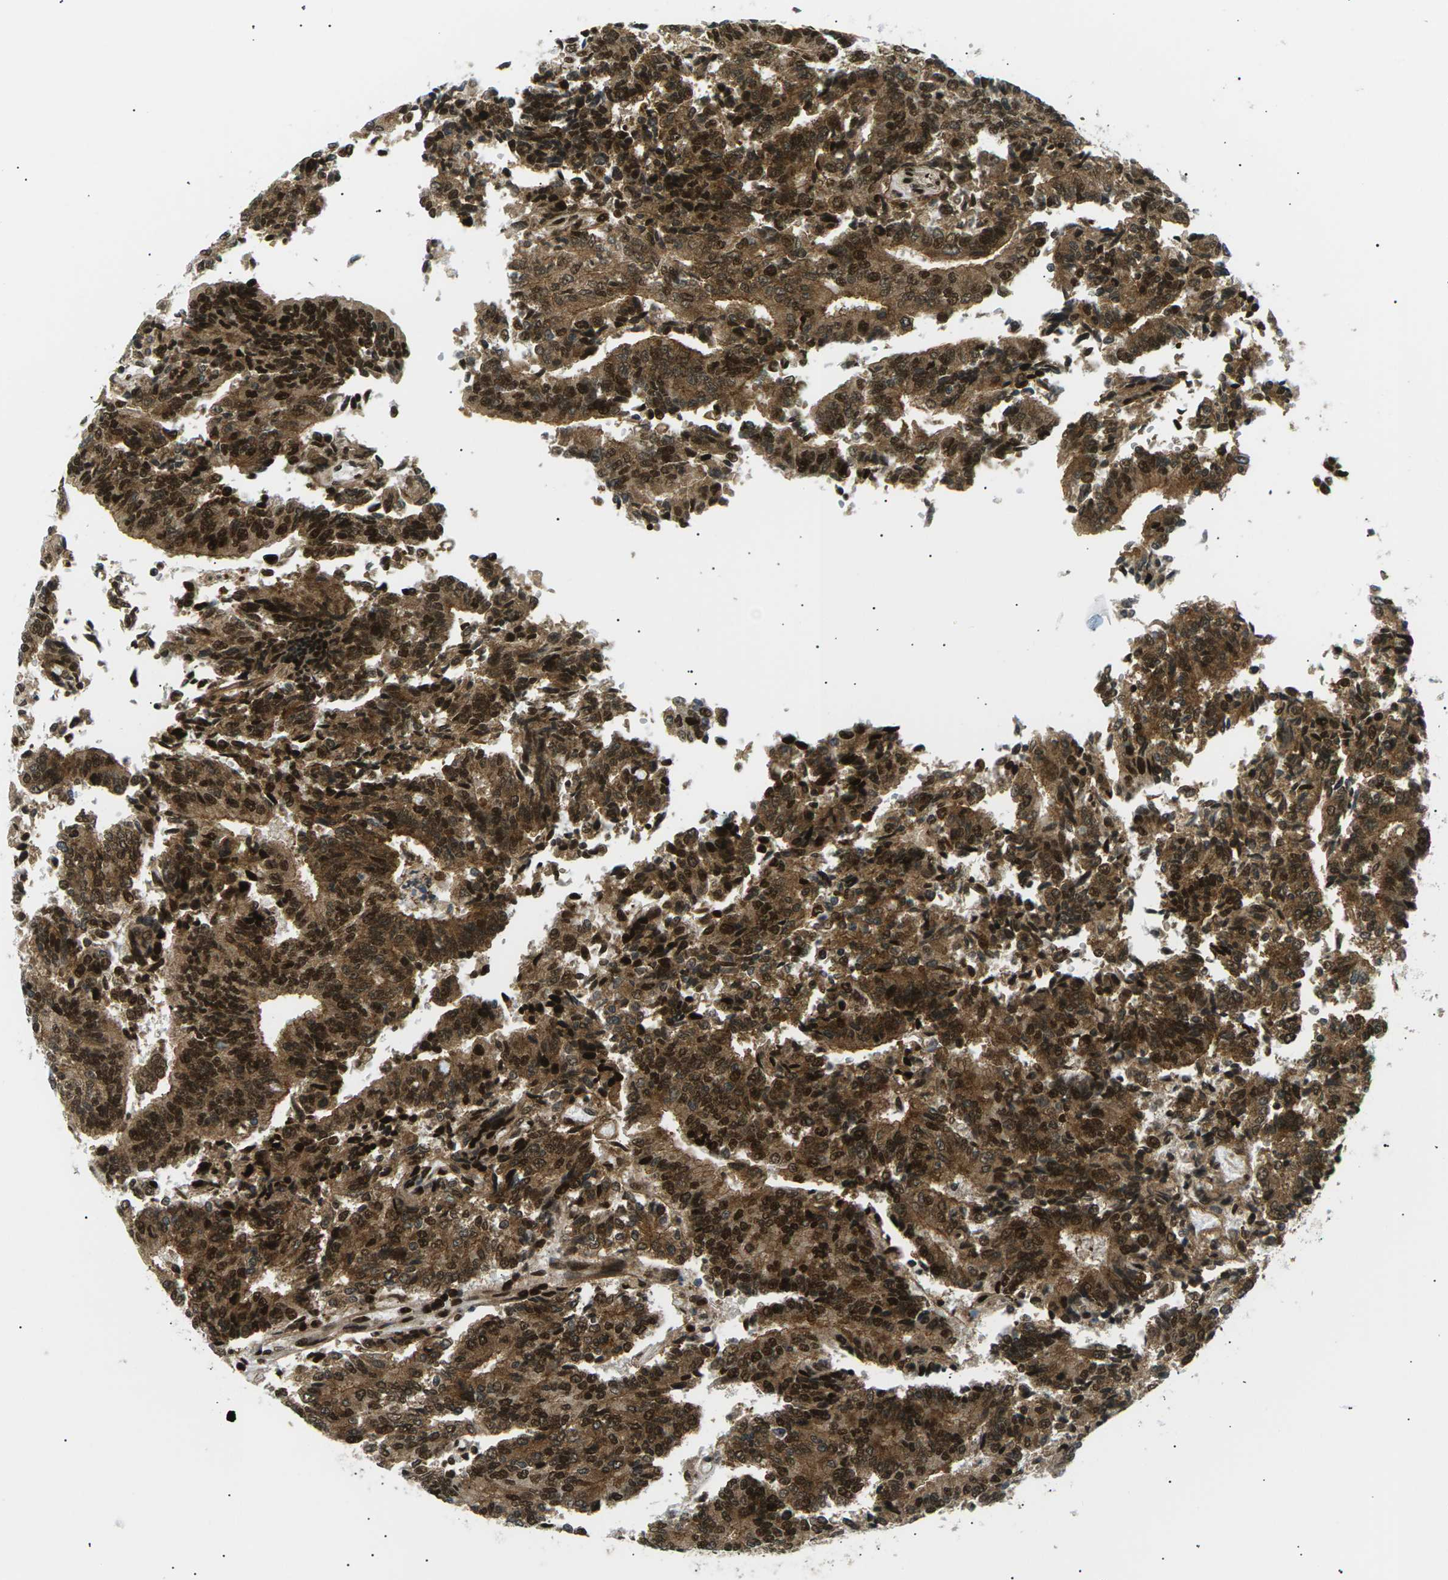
{"staining": {"intensity": "strong", "quantity": ">75%", "location": "cytoplasmic/membranous,nuclear"}, "tissue": "prostate cancer", "cell_type": "Tumor cells", "image_type": "cancer", "snomed": [{"axis": "morphology", "description": "Normal tissue, NOS"}, {"axis": "morphology", "description": "Adenocarcinoma, High grade"}, {"axis": "topography", "description": "Prostate"}, {"axis": "topography", "description": "Seminal veicle"}], "caption": "Prostate cancer stained with a brown dye demonstrates strong cytoplasmic/membranous and nuclear positive positivity in approximately >75% of tumor cells.", "gene": "RPA2", "patient": {"sex": "male", "age": 55}}